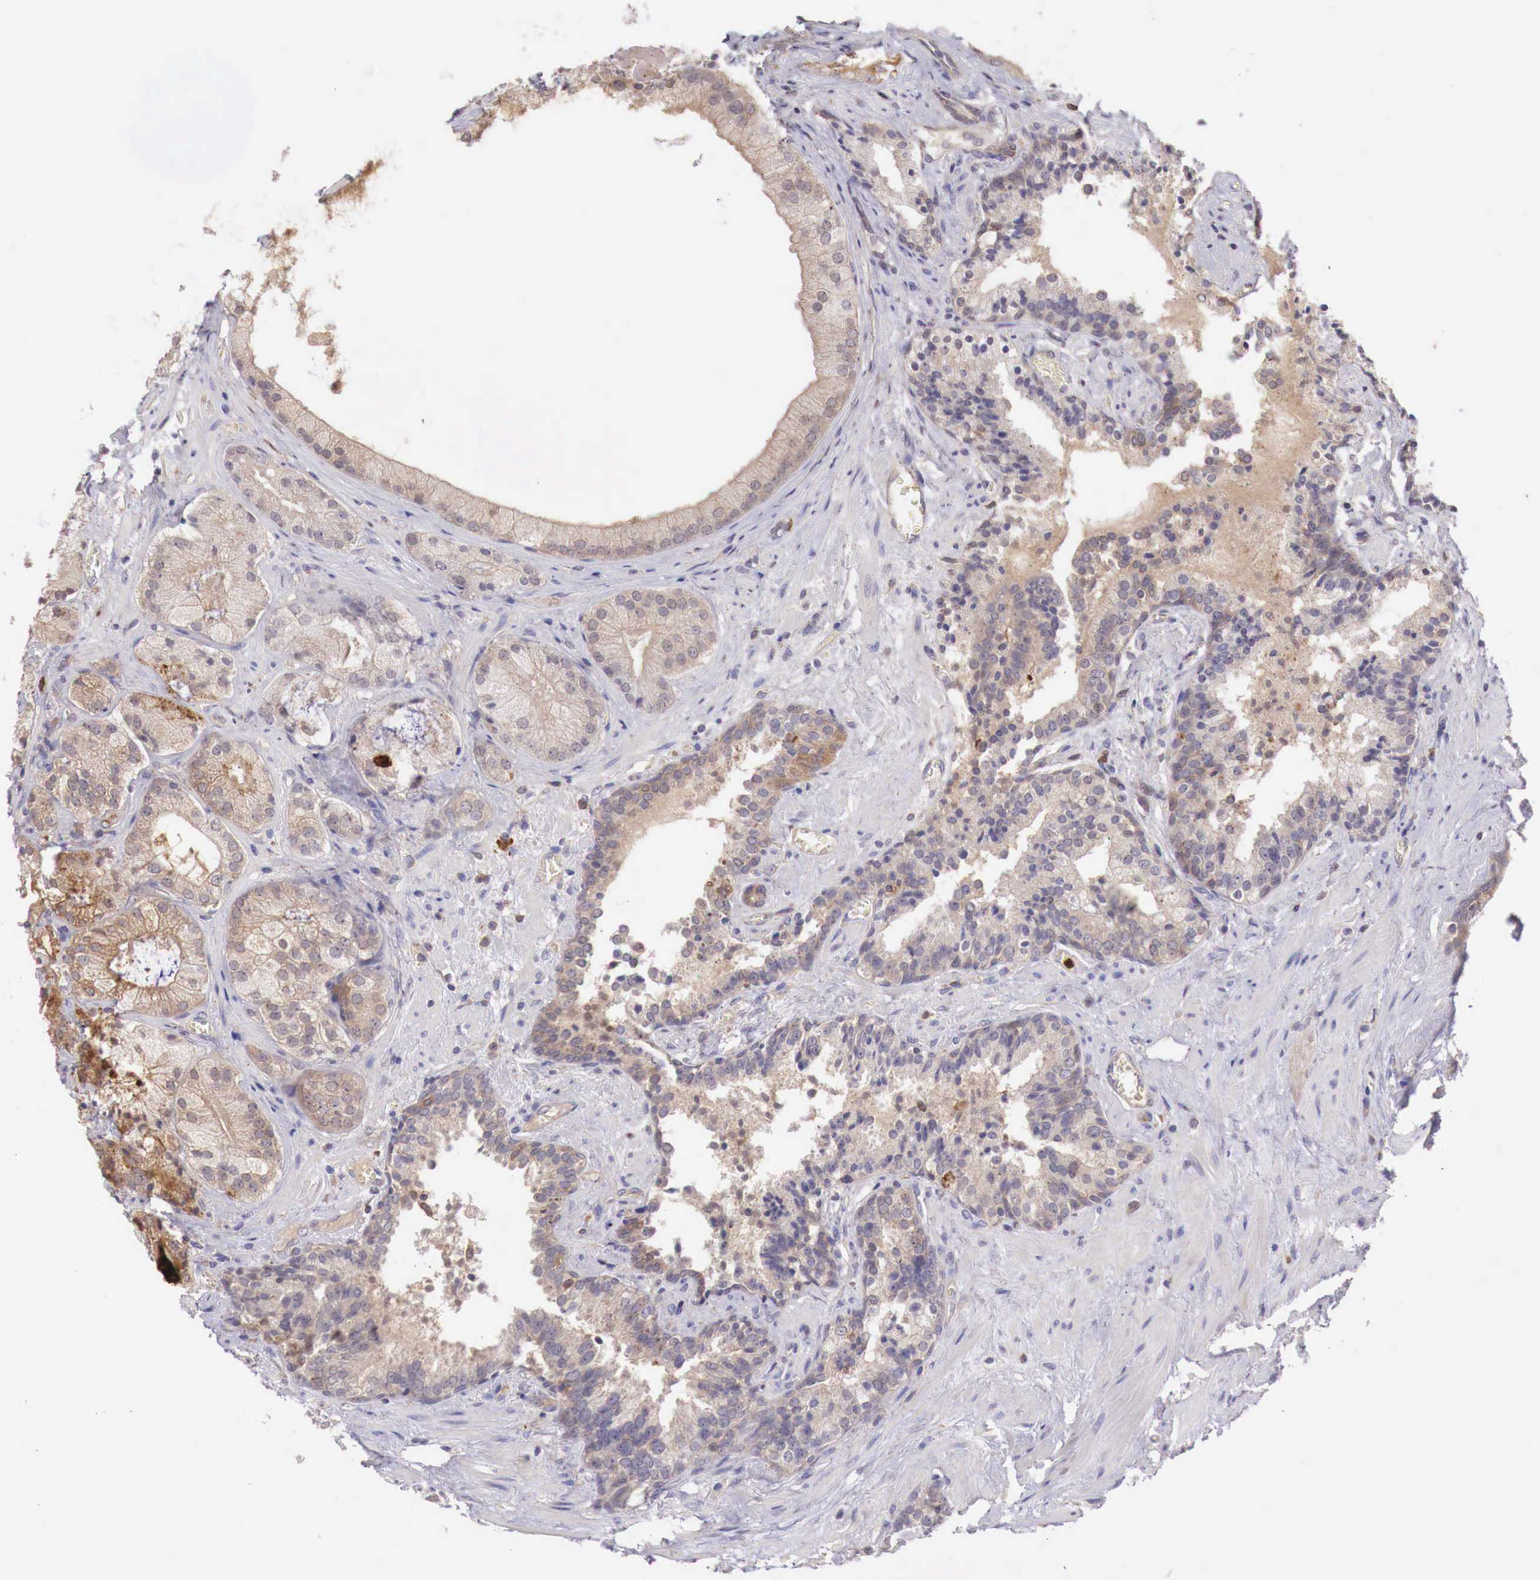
{"staining": {"intensity": "weak", "quantity": ">75%", "location": "cytoplasmic/membranous"}, "tissue": "prostate cancer", "cell_type": "Tumor cells", "image_type": "cancer", "snomed": [{"axis": "morphology", "description": "Adenocarcinoma, Medium grade"}, {"axis": "topography", "description": "Prostate"}], "caption": "The immunohistochemical stain labels weak cytoplasmic/membranous positivity in tumor cells of prostate cancer (medium-grade adenocarcinoma) tissue.", "gene": "GAB2", "patient": {"sex": "male", "age": 70}}